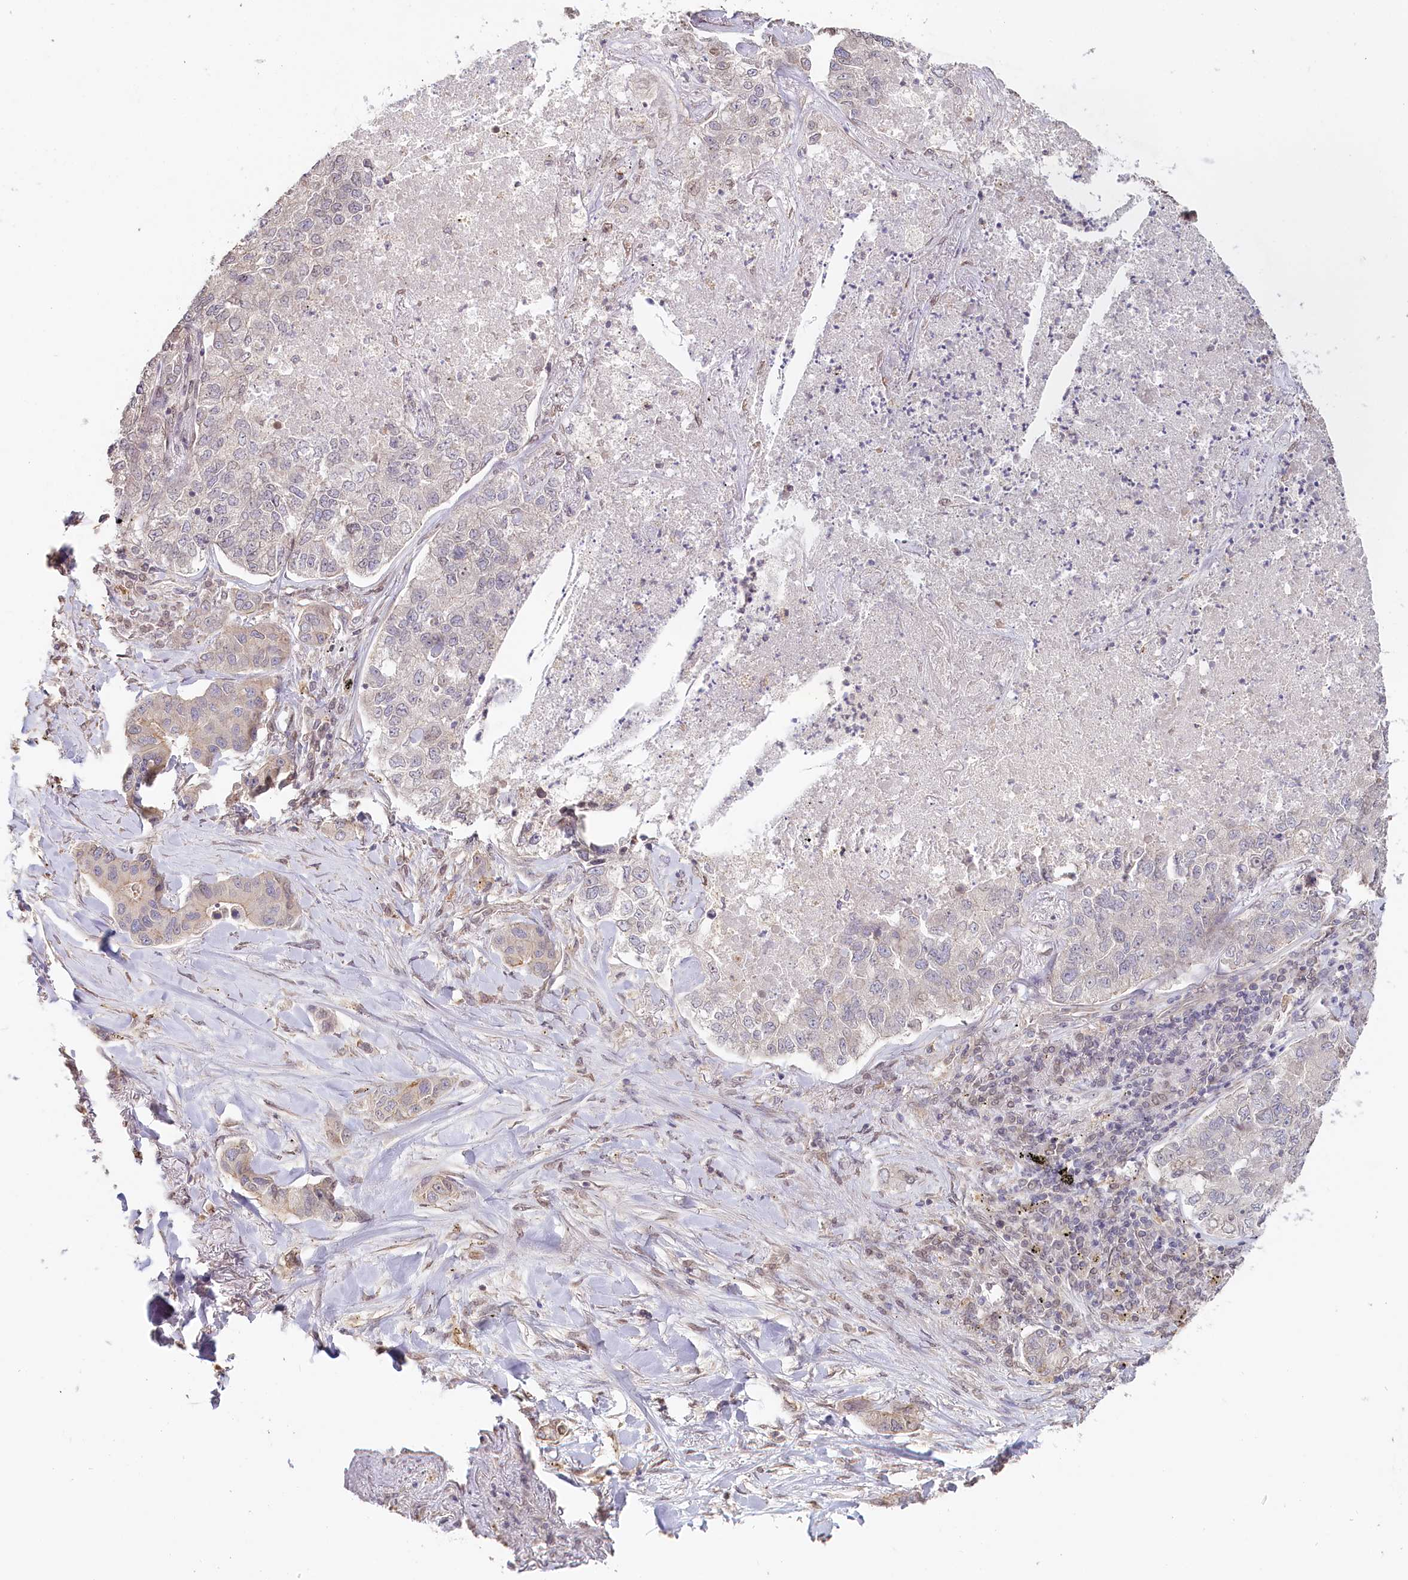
{"staining": {"intensity": "negative", "quantity": "none", "location": "none"}, "tissue": "lung cancer", "cell_type": "Tumor cells", "image_type": "cancer", "snomed": [{"axis": "morphology", "description": "Adenocarcinoma, NOS"}, {"axis": "topography", "description": "Lung"}], "caption": "Lung cancer (adenocarcinoma) was stained to show a protein in brown. There is no significant expression in tumor cells.", "gene": "TCHP", "patient": {"sex": "male", "age": 49}}